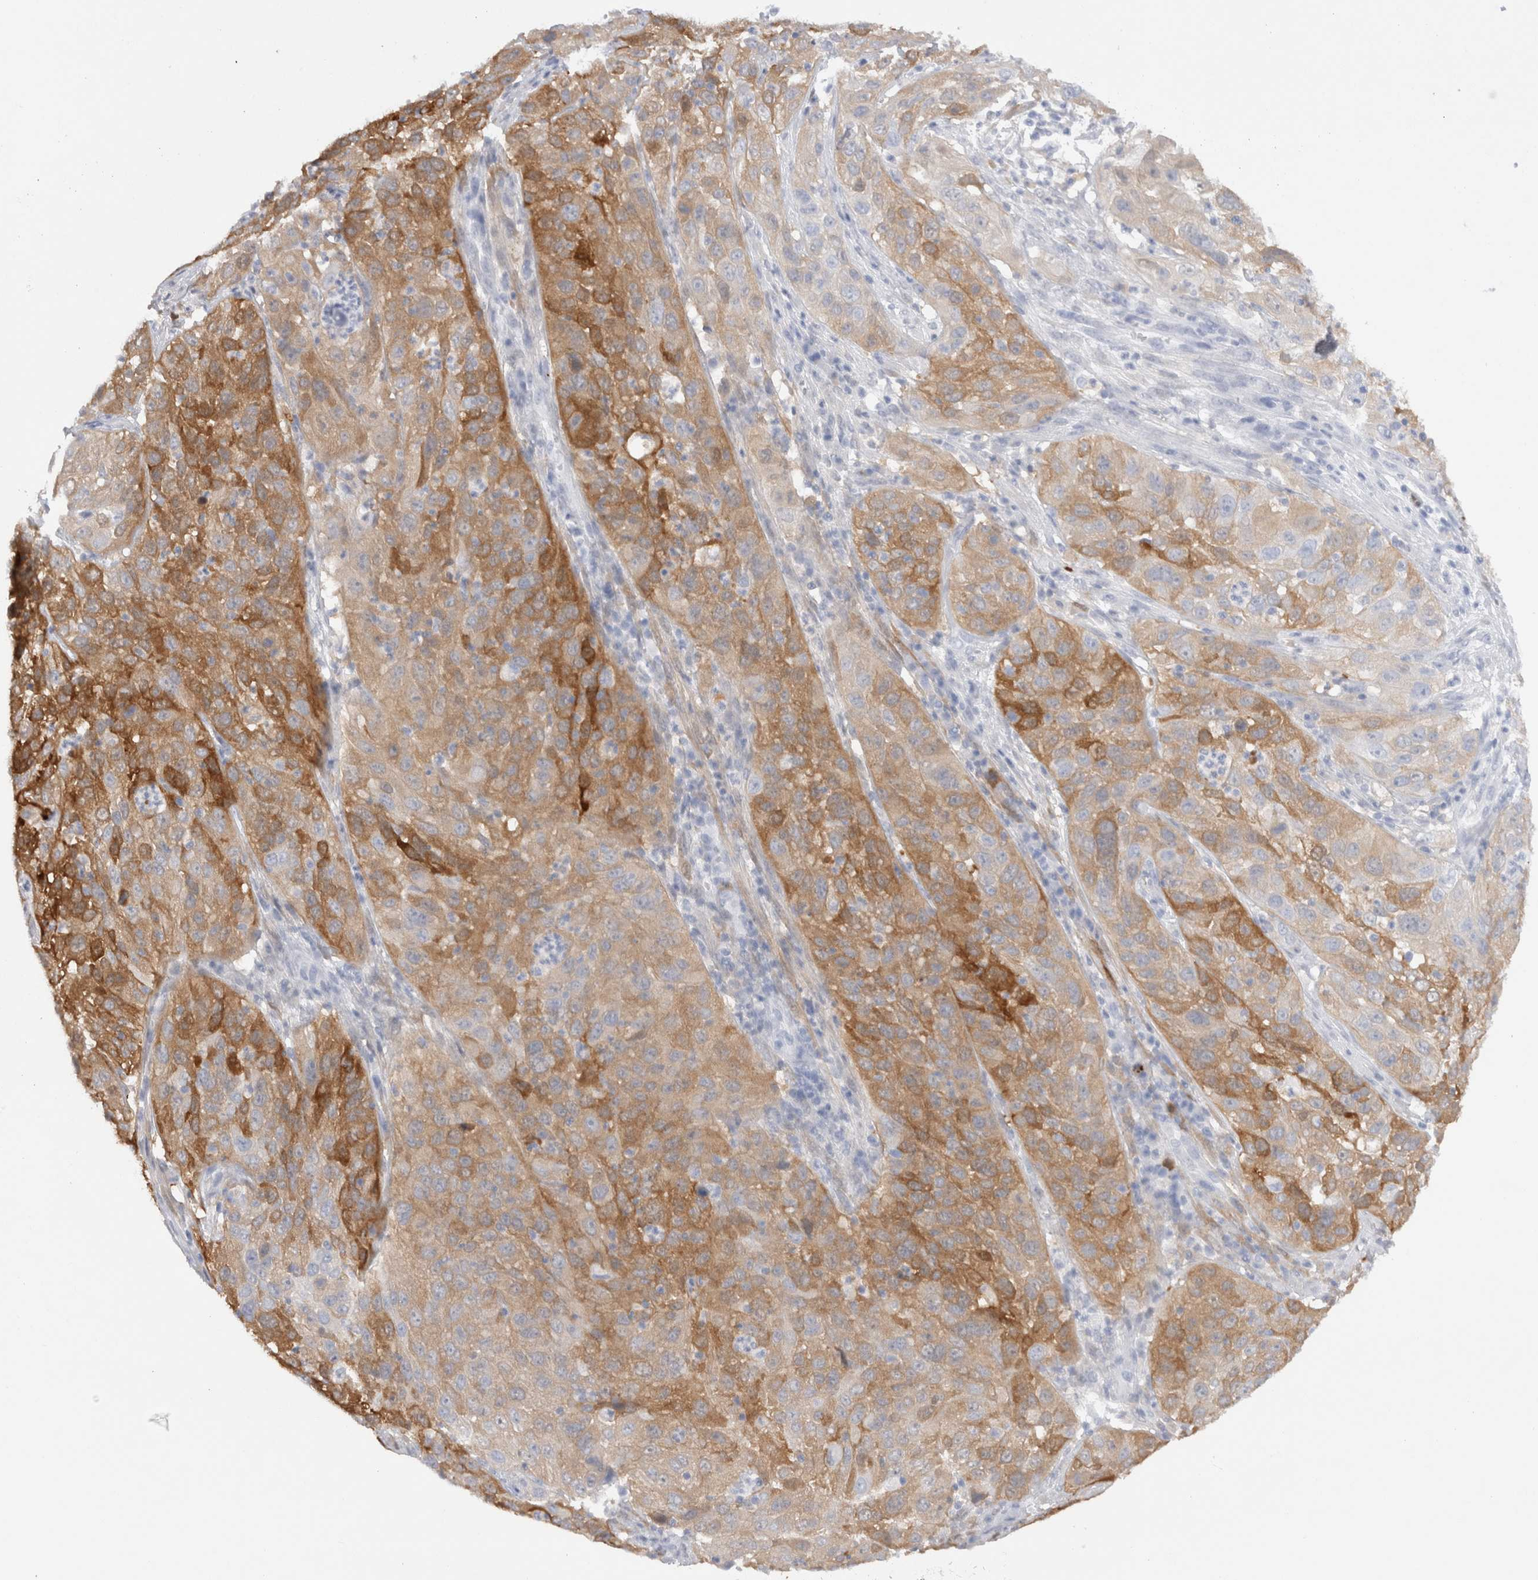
{"staining": {"intensity": "moderate", "quantity": ">75%", "location": "cytoplasmic/membranous"}, "tissue": "cervical cancer", "cell_type": "Tumor cells", "image_type": "cancer", "snomed": [{"axis": "morphology", "description": "Squamous cell carcinoma, NOS"}, {"axis": "topography", "description": "Cervix"}], "caption": "Protein positivity by IHC exhibits moderate cytoplasmic/membranous positivity in approximately >75% of tumor cells in squamous cell carcinoma (cervical). Using DAB (brown) and hematoxylin (blue) stains, captured at high magnification using brightfield microscopy.", "gene": "NAPEPLD", "patient": {"sex": "female", "age": 32}}